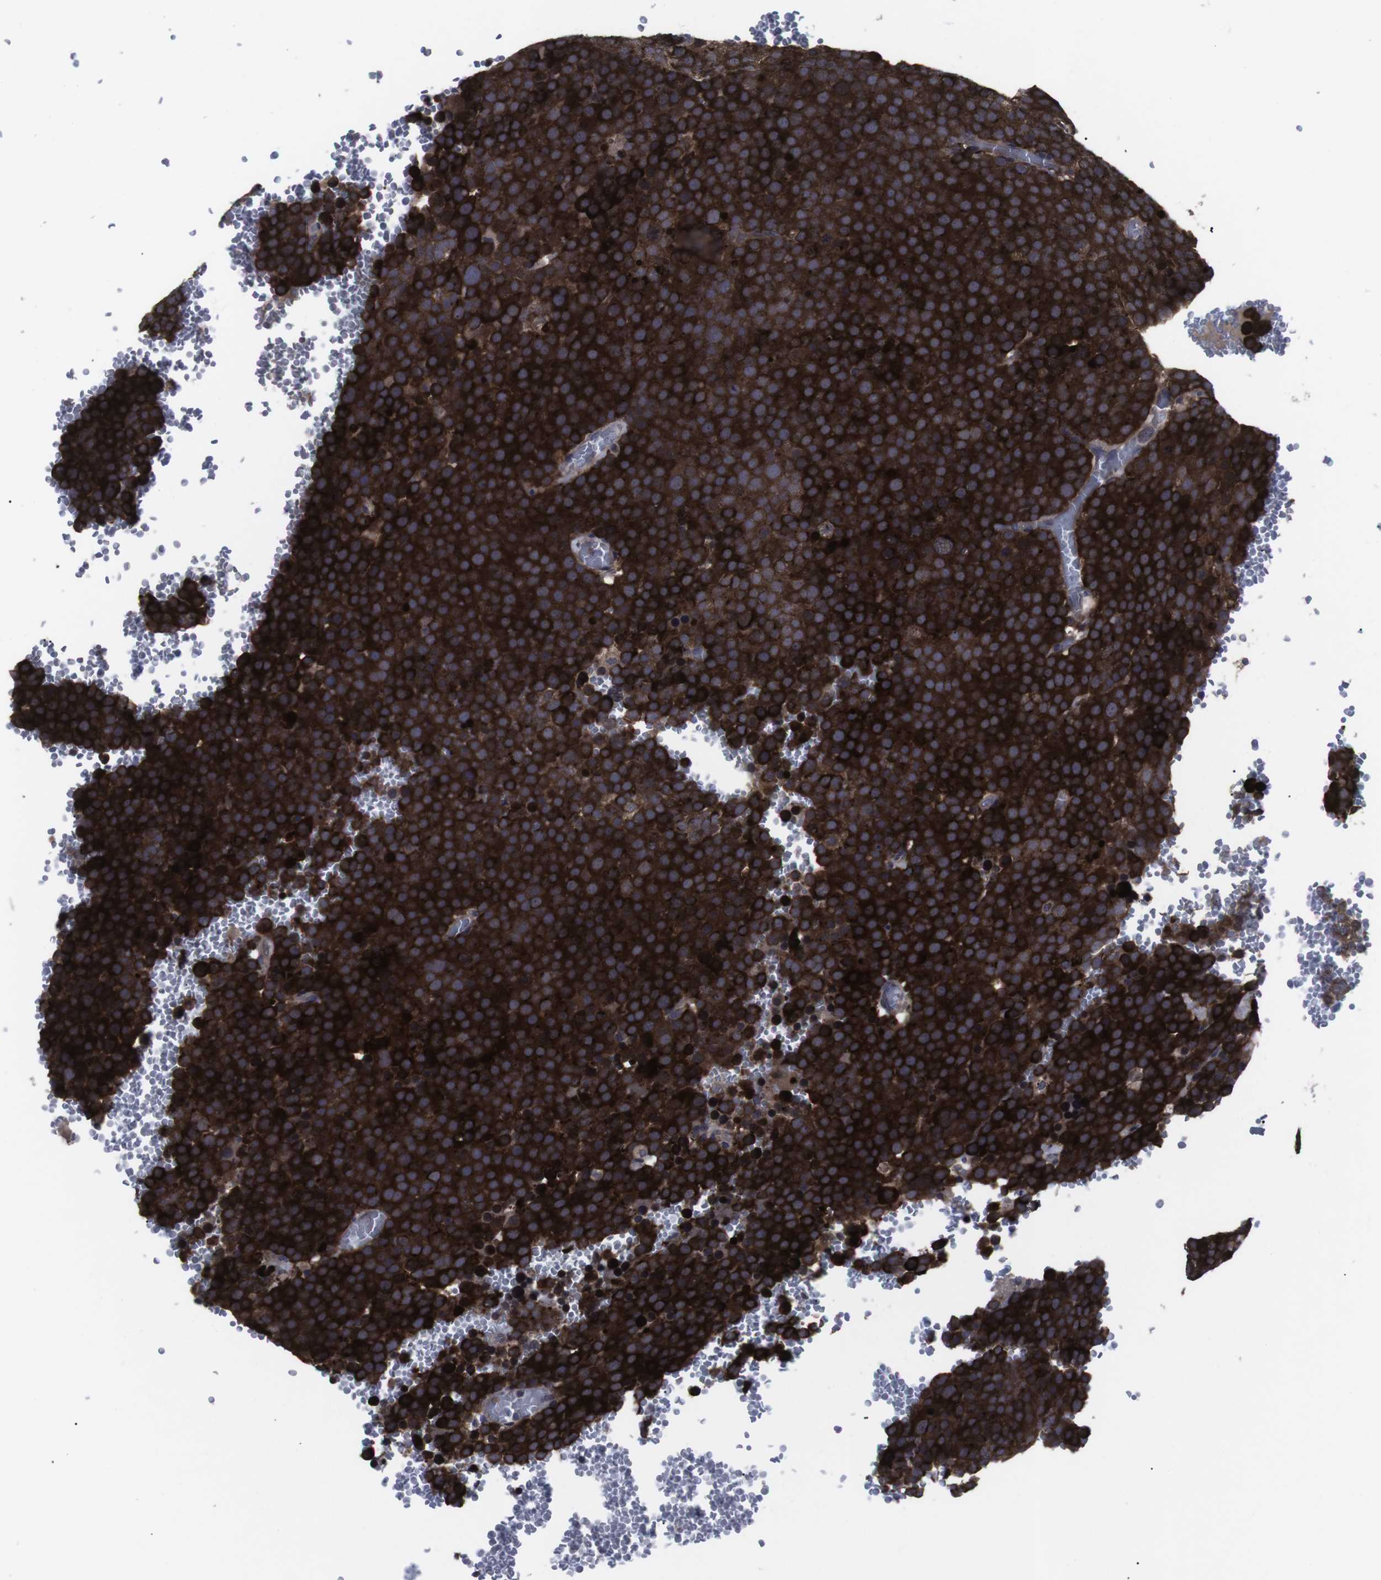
{"staining": {"intensity": "strong", "quantity": ">75%", "location": "cytoplasmic/membranous"}, "tissue": "testis cancer", "cell_type": "Tumor cells", "image_type": "cancer", "snomed": [{"axis": "morphology", "description": "Seminoma, NOS"}, {"axis": "topography", "description": "Testis"}], "caption": "Seminoma (testis) stained with a brown dye demonstrates strong cytoplasmic/membranous positive expression in about >75% of tumor cells.", "gene": "HPRT1", "patient": {"sex": "male", "age": 71}}